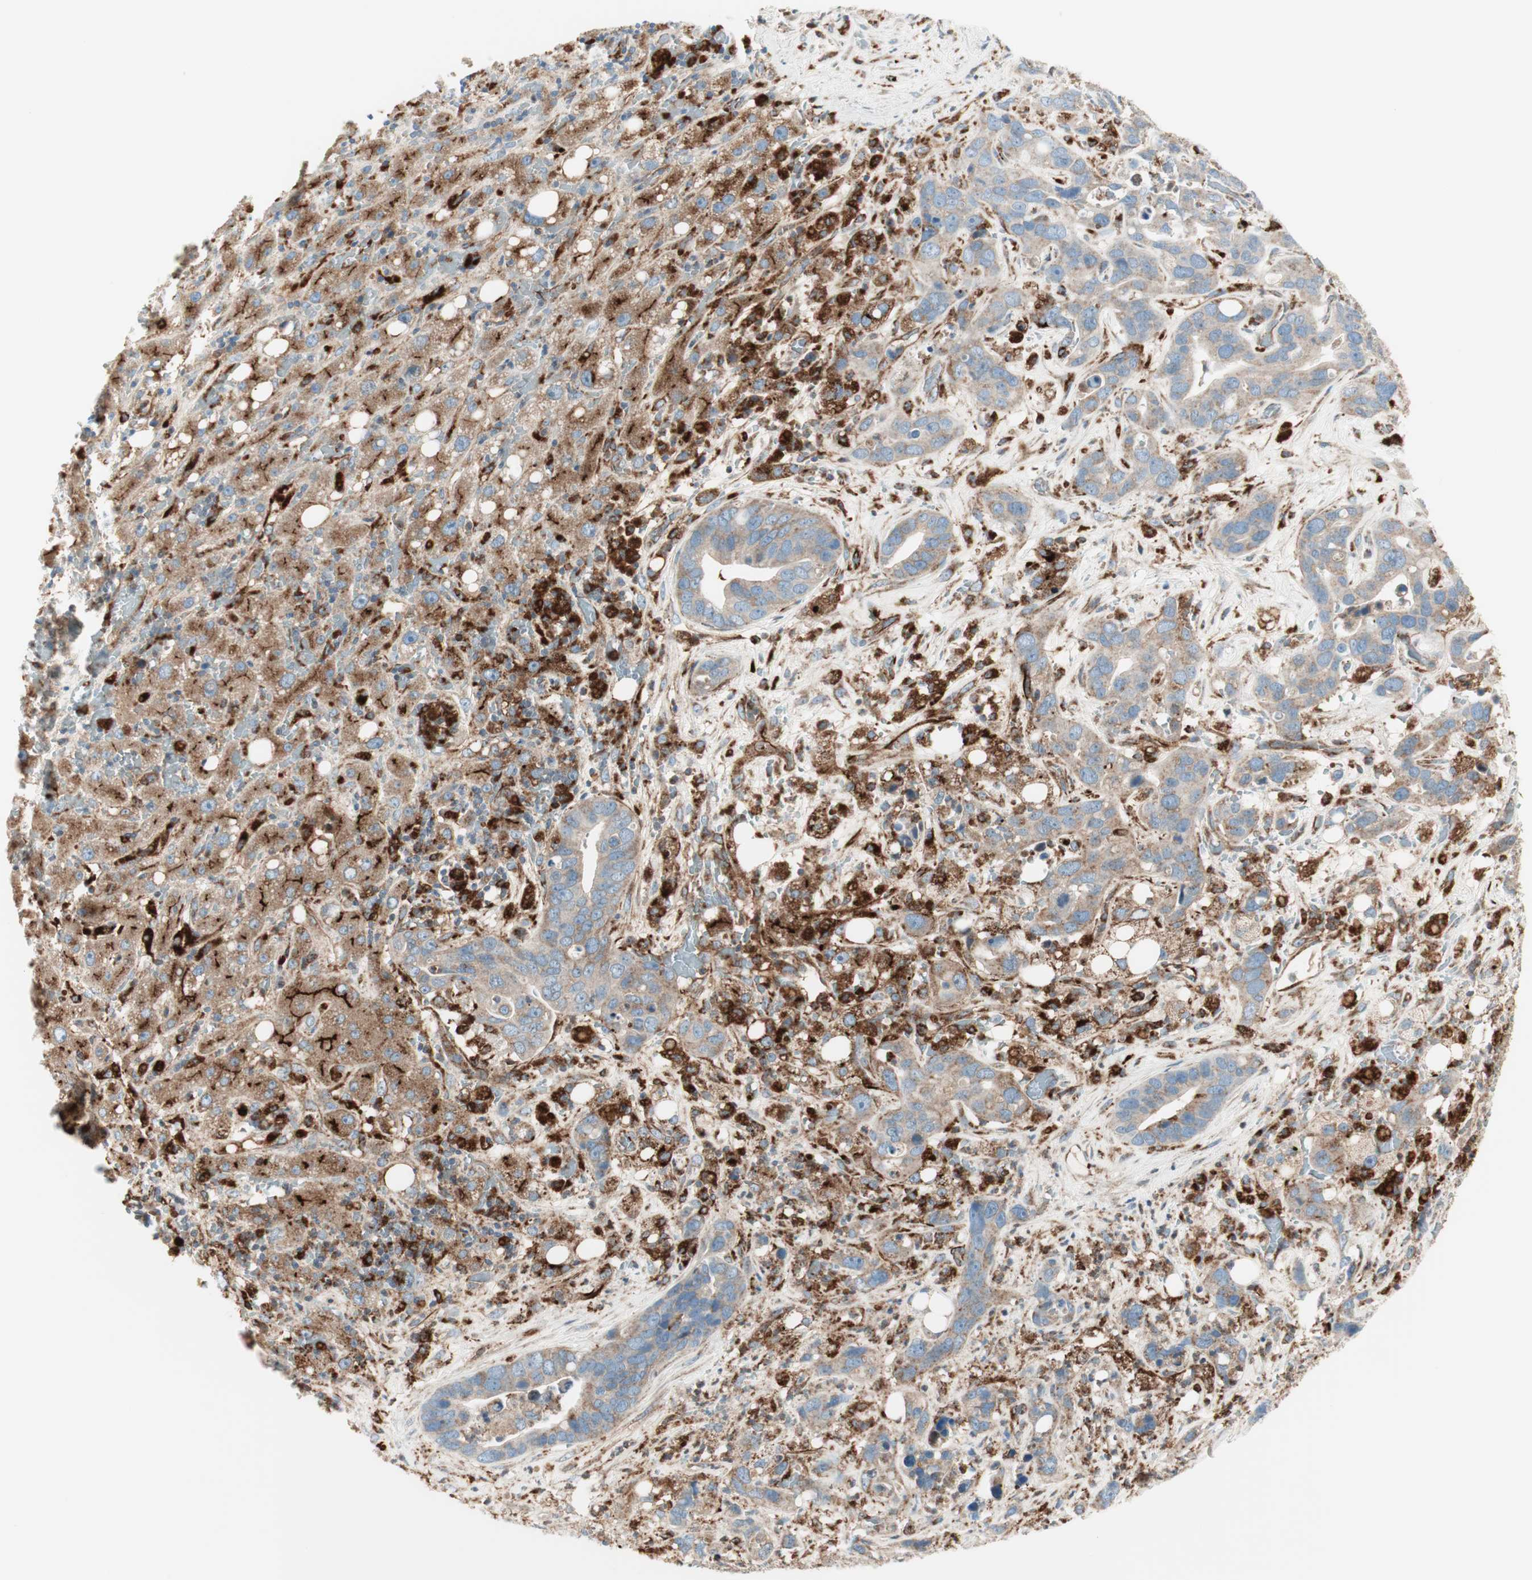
{"staining": {"intensity": "weak", "quantity": ">75%", "location": "cytoplasmic/membranous"}, "tissue": "liver cancer", "cell_type": "Tumor cells", "image_type": "cancer", "snomed": [{"axis": "morphology", "description": "Cholangiocarcinoma"}, {"axis": "topography", "description": "Liver"}], "caption": "Liver cancer (cholangiocarcinoma) stained for a protein (brown) reveals weak cytoplasmic/membranous positive positivity in about >75% of tumor cells.", "gene": "ATP6V1G1", "patient": {"sex": "female", "age": 65}}